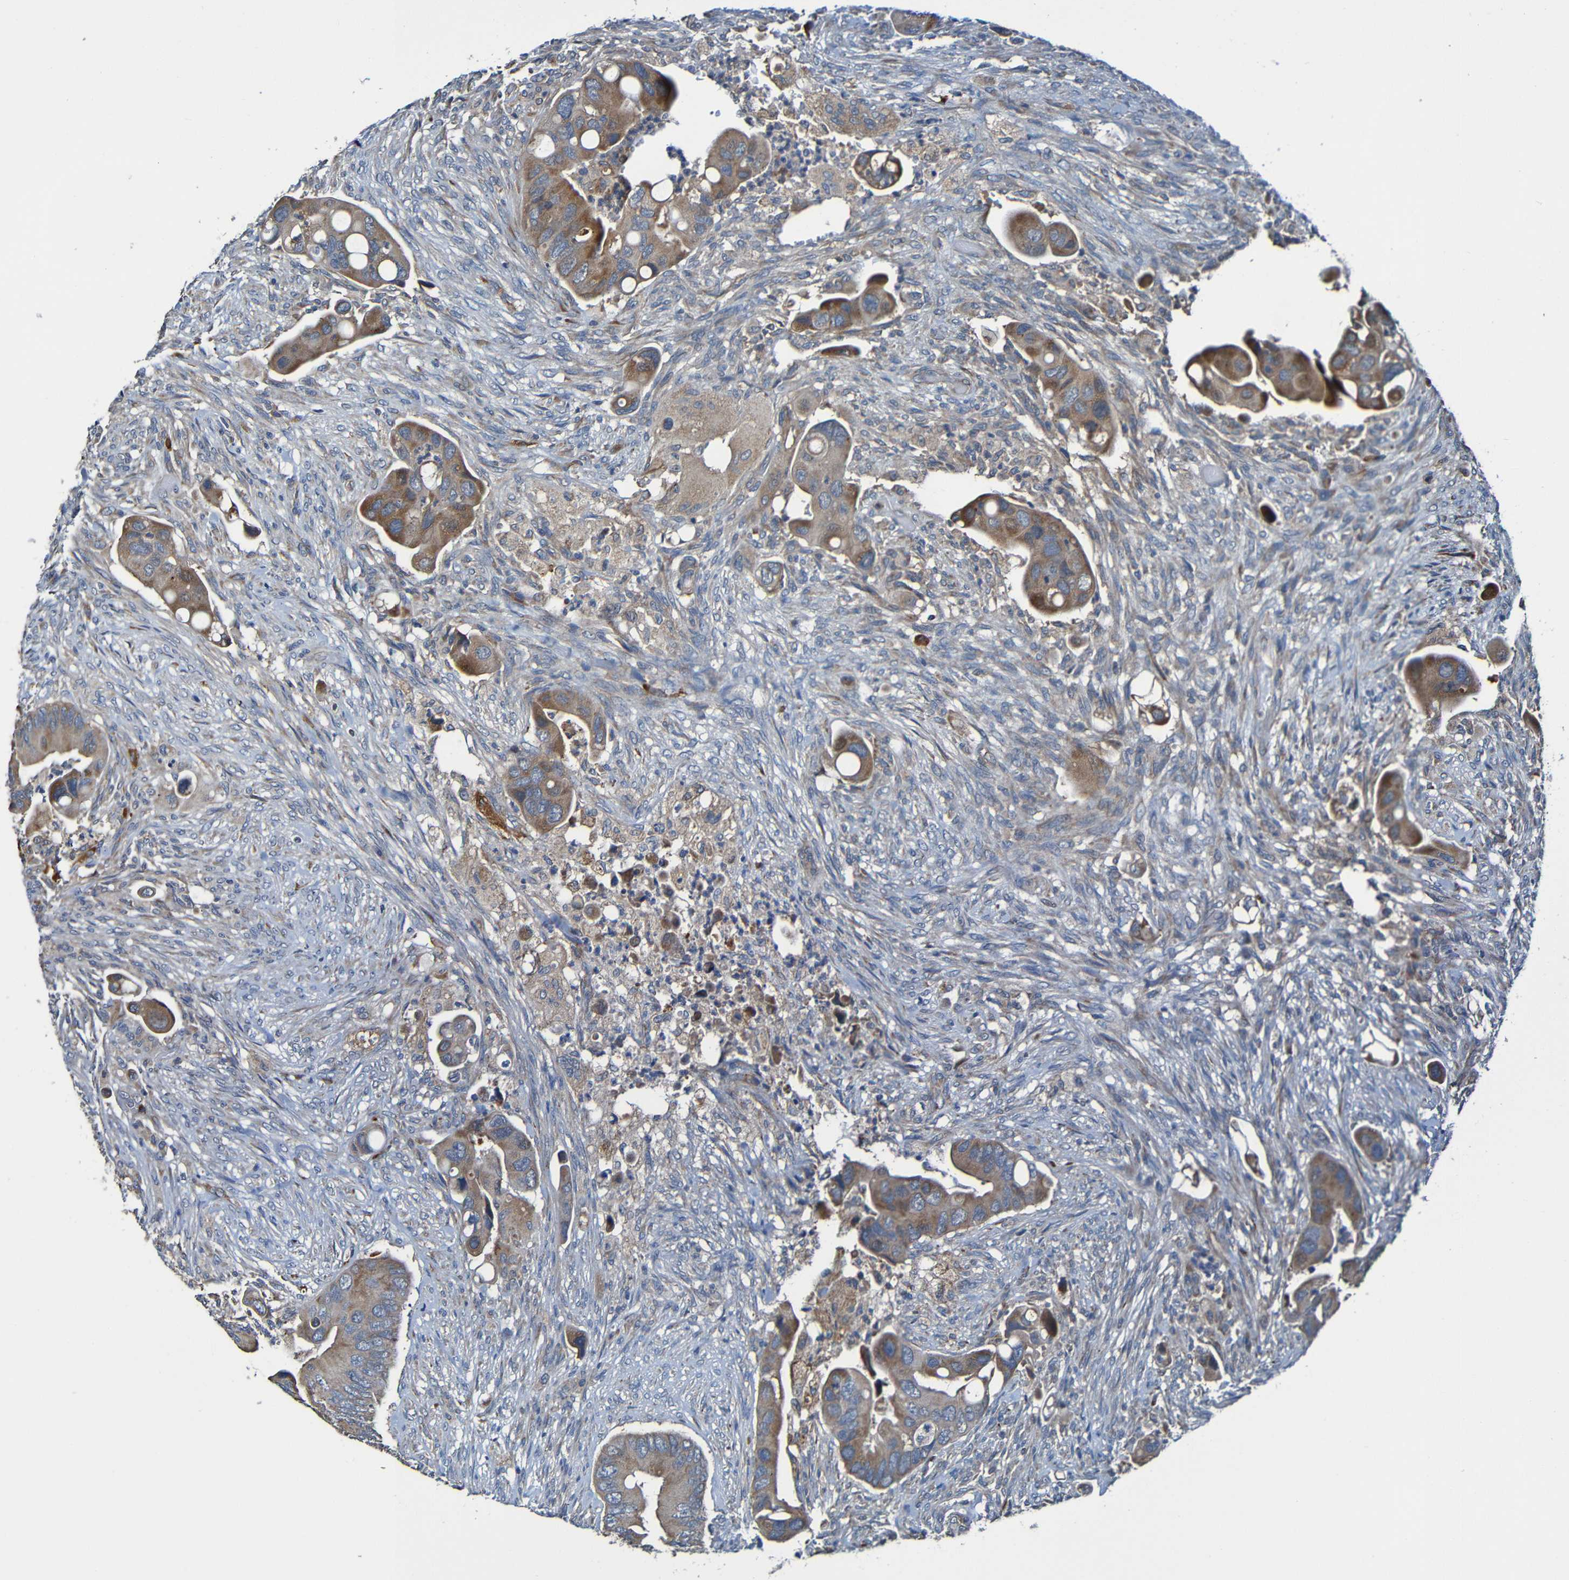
{"staining": {"intensity": "moderate", "quantity": ">75%", "location": "cytoplasmic/membranous"}, "tissue": "colorectal cancer", "cell_type": "Tumor cells", "image_type": "cancer", "snomed": [{"axis": "morphology", "description": "Adenocarcinoma, NOS"}, {"axis": "topography", "description": "Rectum"}], "caption": "Moderate cytoplasmic/membranous expression for a protein is identified in approximately >75% of tumor cells of colorectal adenocarcinoma using immunohistochemistry.", "gene": "ADAM15", "patient": {"sex": "female", "age": 57}}